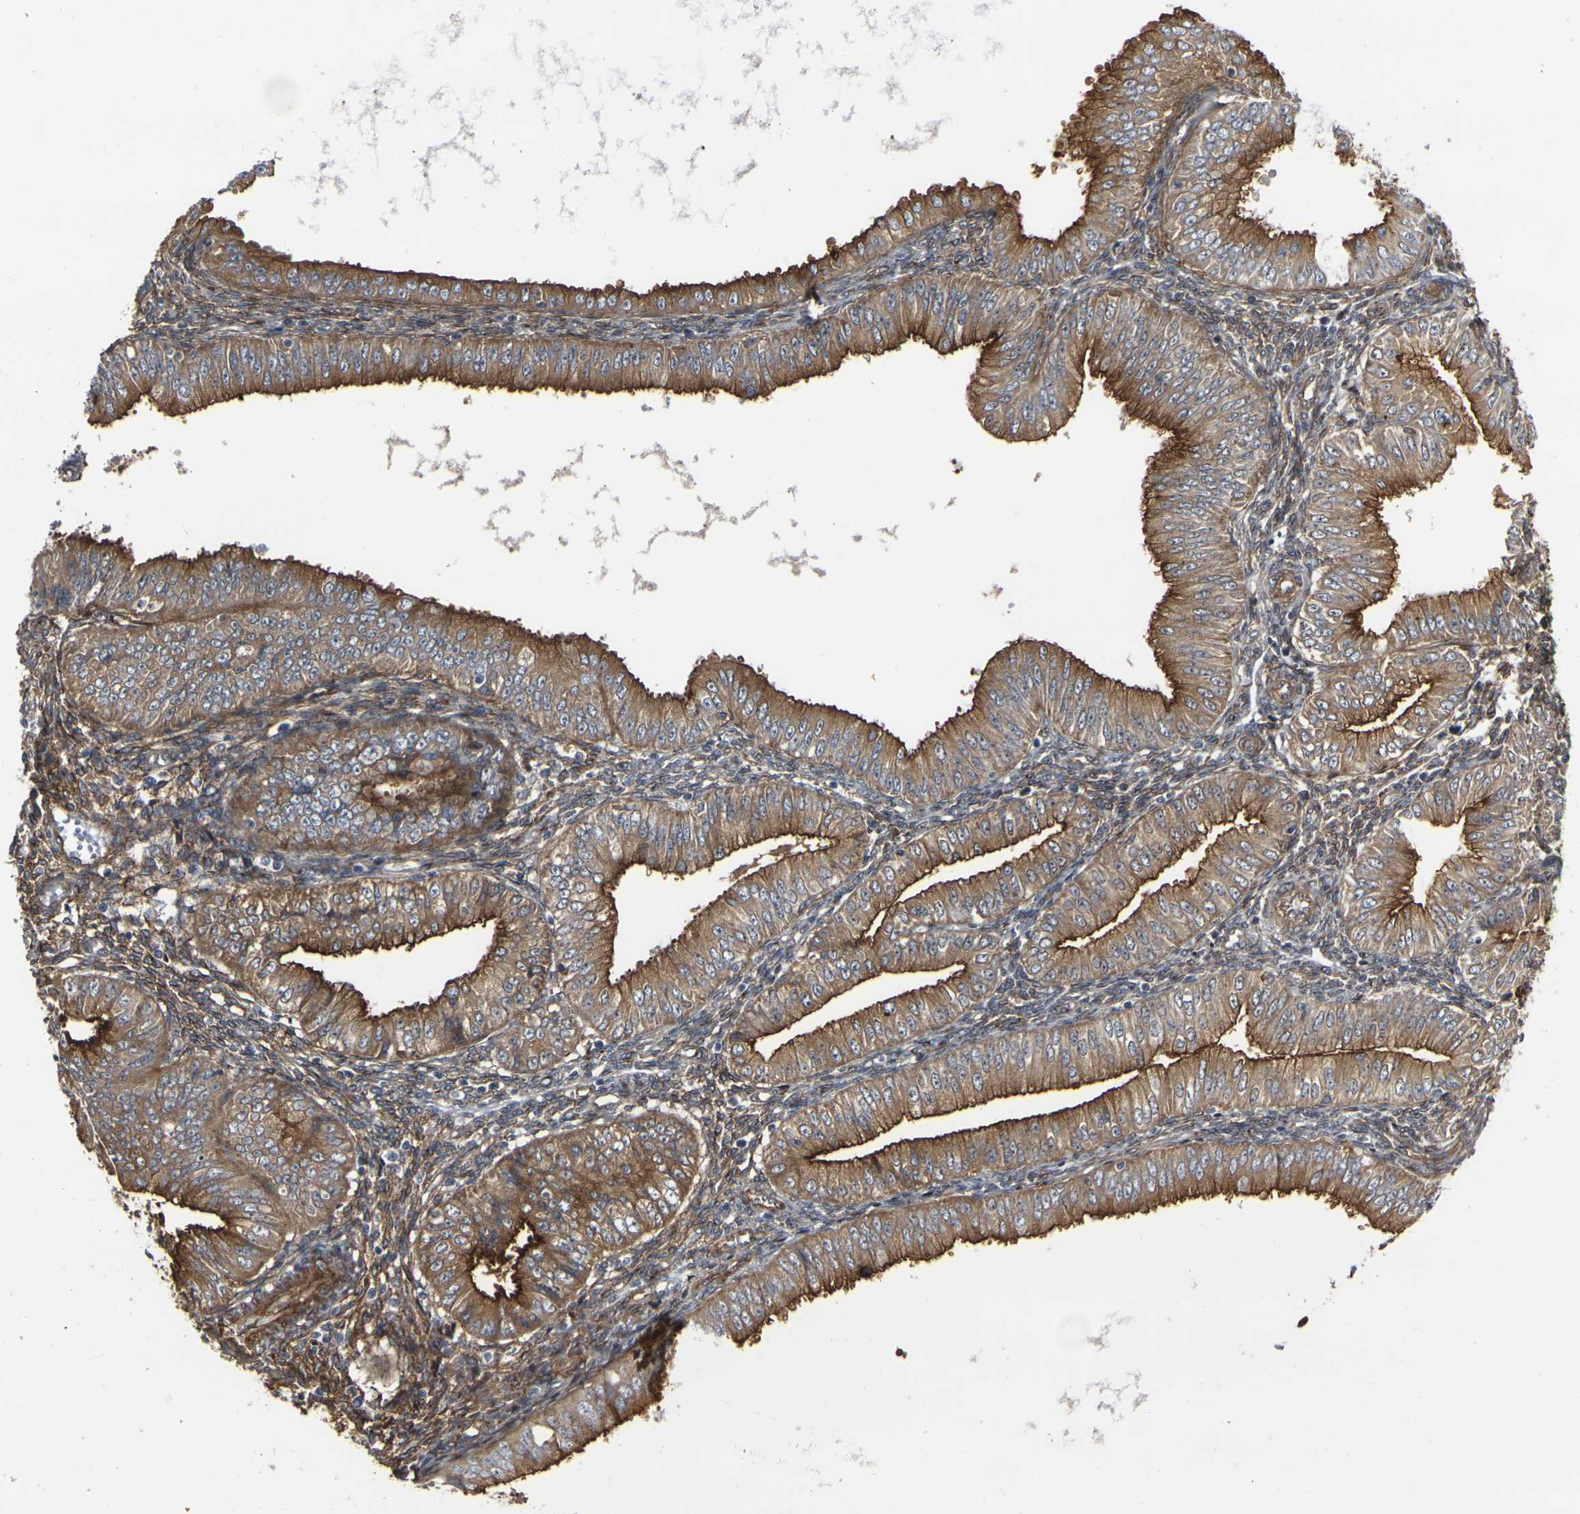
{"staining": {"intensity": "strong", "quantity": ">75%", "location": "cytoplasmic/membranous"}, "tissue": "endometrial cancer", "cell_type": "Tumor cells", "image_type": "cancer", "snomed": [{"axis": "morphology", "description": "Normal tissue, NOS"}, {"axis": "morphology", "description": "Adenocarcinoma, NOS"}, {"axis": "topography", "description": "Endometrium"}], "caption": "The image displays a brown stain indicating the presence of a protein in the cytoplasmic/membranous of tumor cells in endometrial cancer.", "gene": "MYOF", "patient": {"sex": "female", "age": 53}}